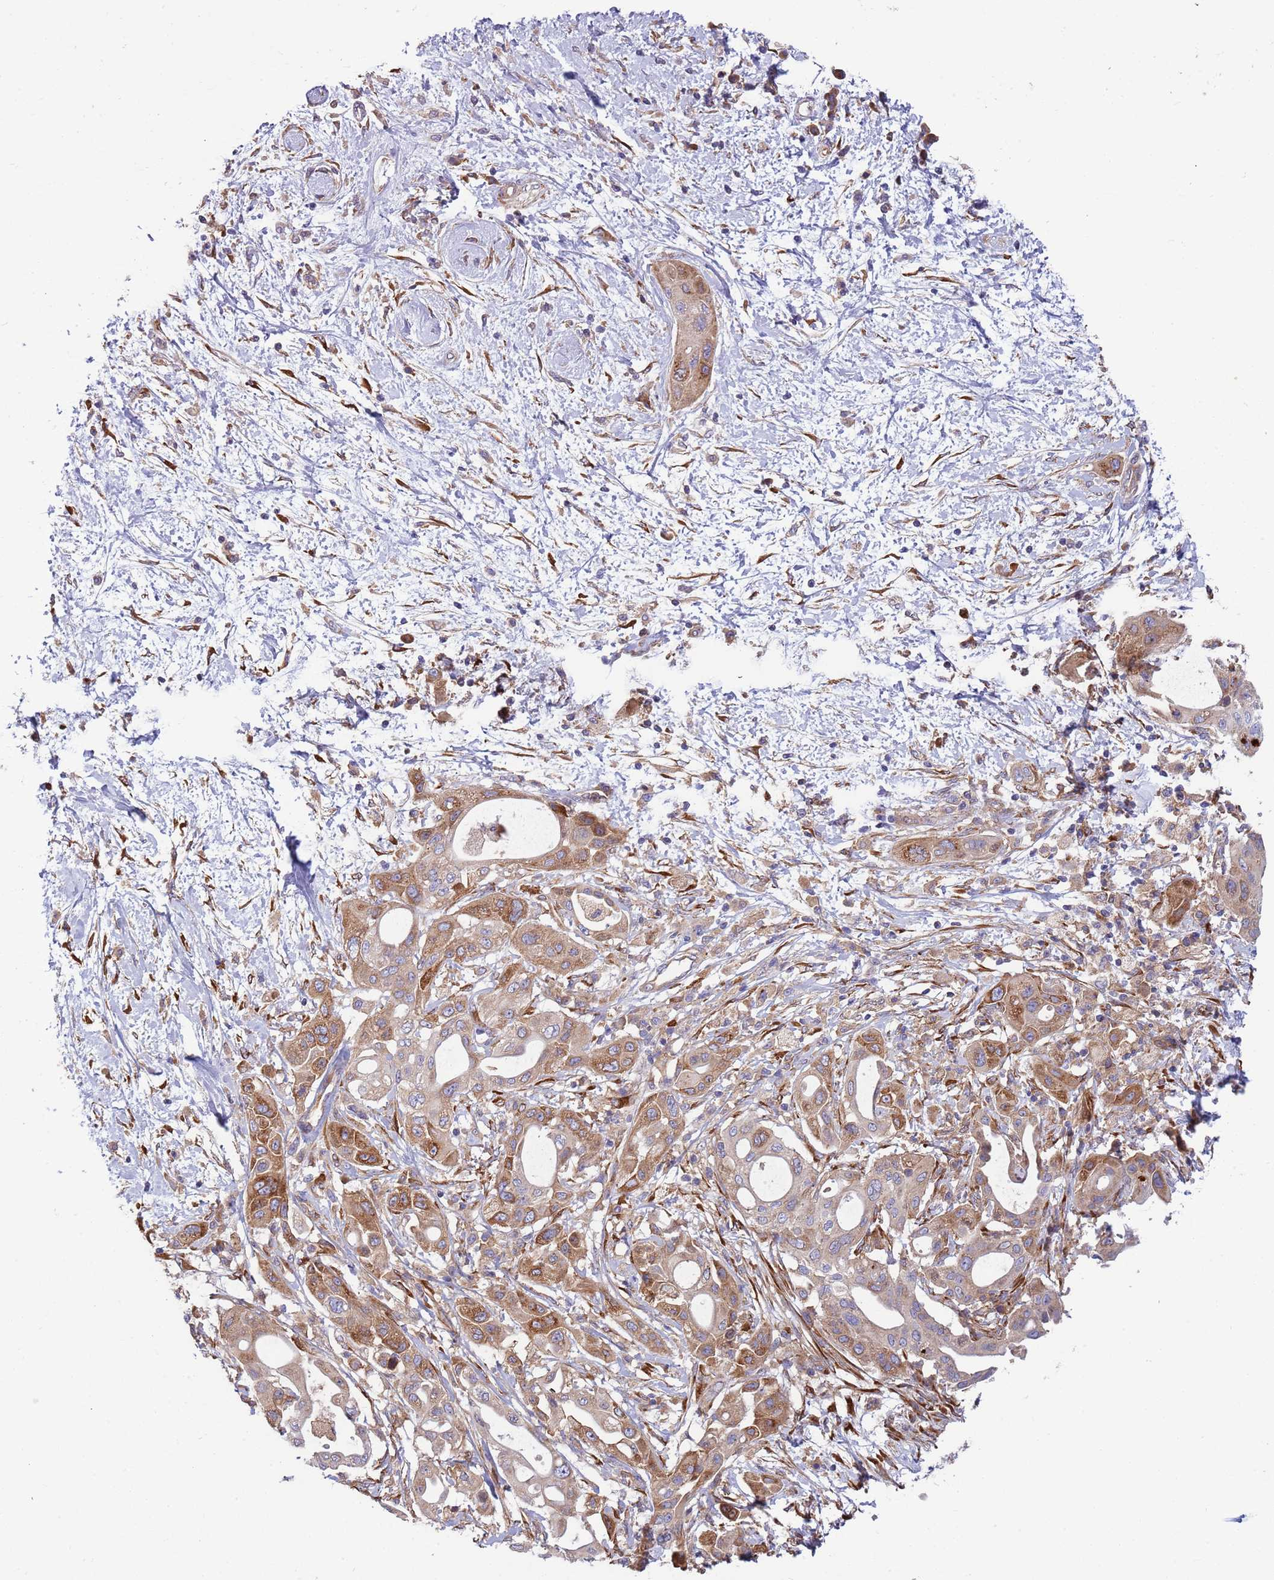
{"staining": {"intensity": "moderate", "quantity": ">75%", "location": "cytoplasmic/membranous"}, "tissue": "pancreatic cancer", "cell_type": "Tumor cells", "image_type": "cancer", "snomed": [{"axis": "morphology", "description": "Adenocarcinoma, NOS"}, {"axis": "topography", "description": "Pancreas"}], "caption": "Pancreatic cancer stained for a protein reveals moderate cytoplasmic/membranous positivity in tumor cells. (DAB (3,3'-diaminobenzidine) IHC with brightfield microscopy, high magnification).", "gene": "ARMCX6", "patient": {"sex": "male", "age": 68}}